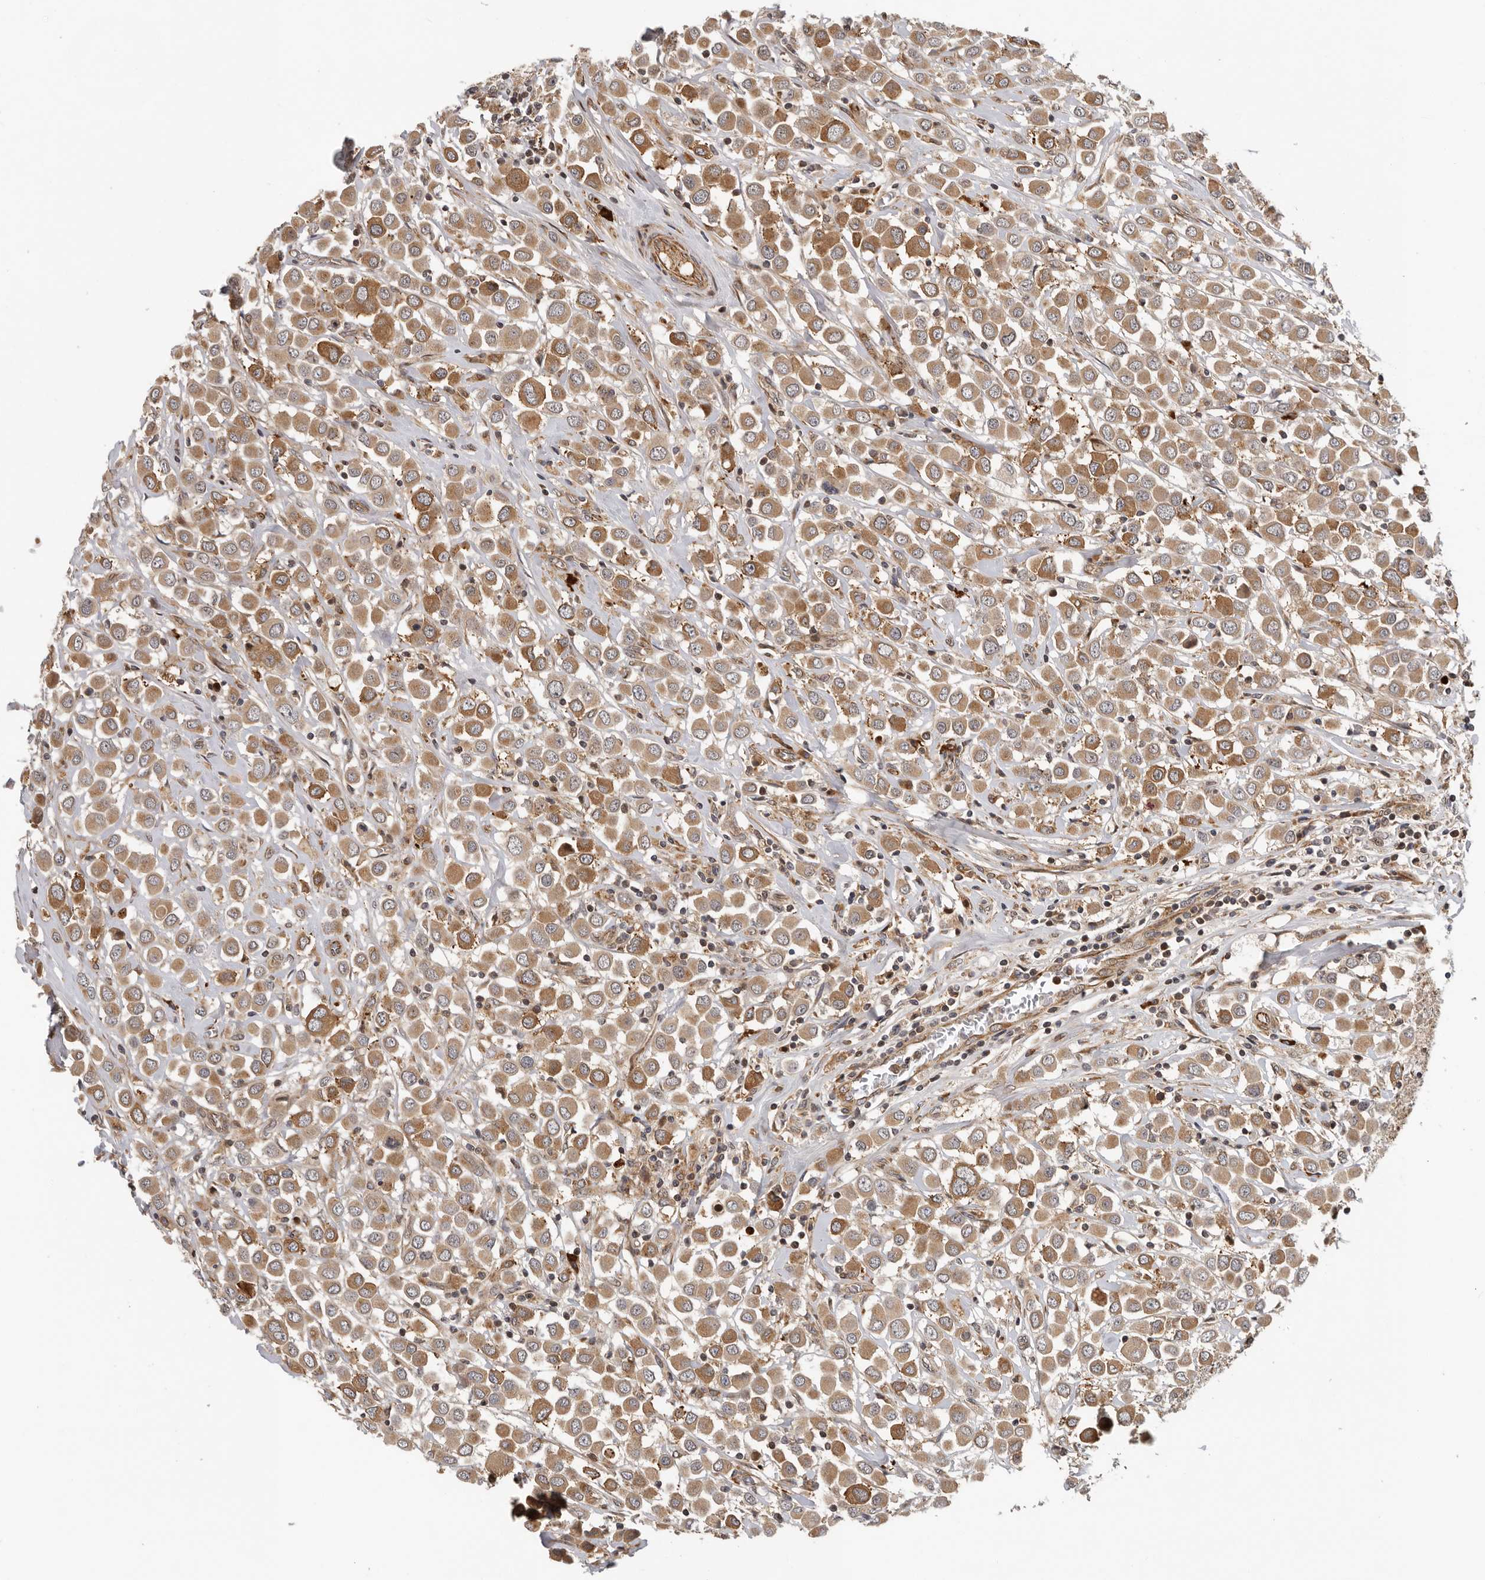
{"staining": {"intensity": "moderate", "quantity": ">75%", "location": "cytoplasmic/membranous"}, "tissue": "breast cancer", "cell_type": "Tumor cells", "image_type": "cancer", "snomed": [{"axis": "morphology", "description": "Duct carcinoma"}, {"axis": "topography", "description": "Breast"}], "caption": "There is medium levels of moderate cytoplasmic/membranous positivity in tumor cells of invasive ductal carcinoma (breast), as demonstrated by immunohistochemical staining (brown color).", "gene": "RNF157", "patient": {"sex": "female", "age": 61}}